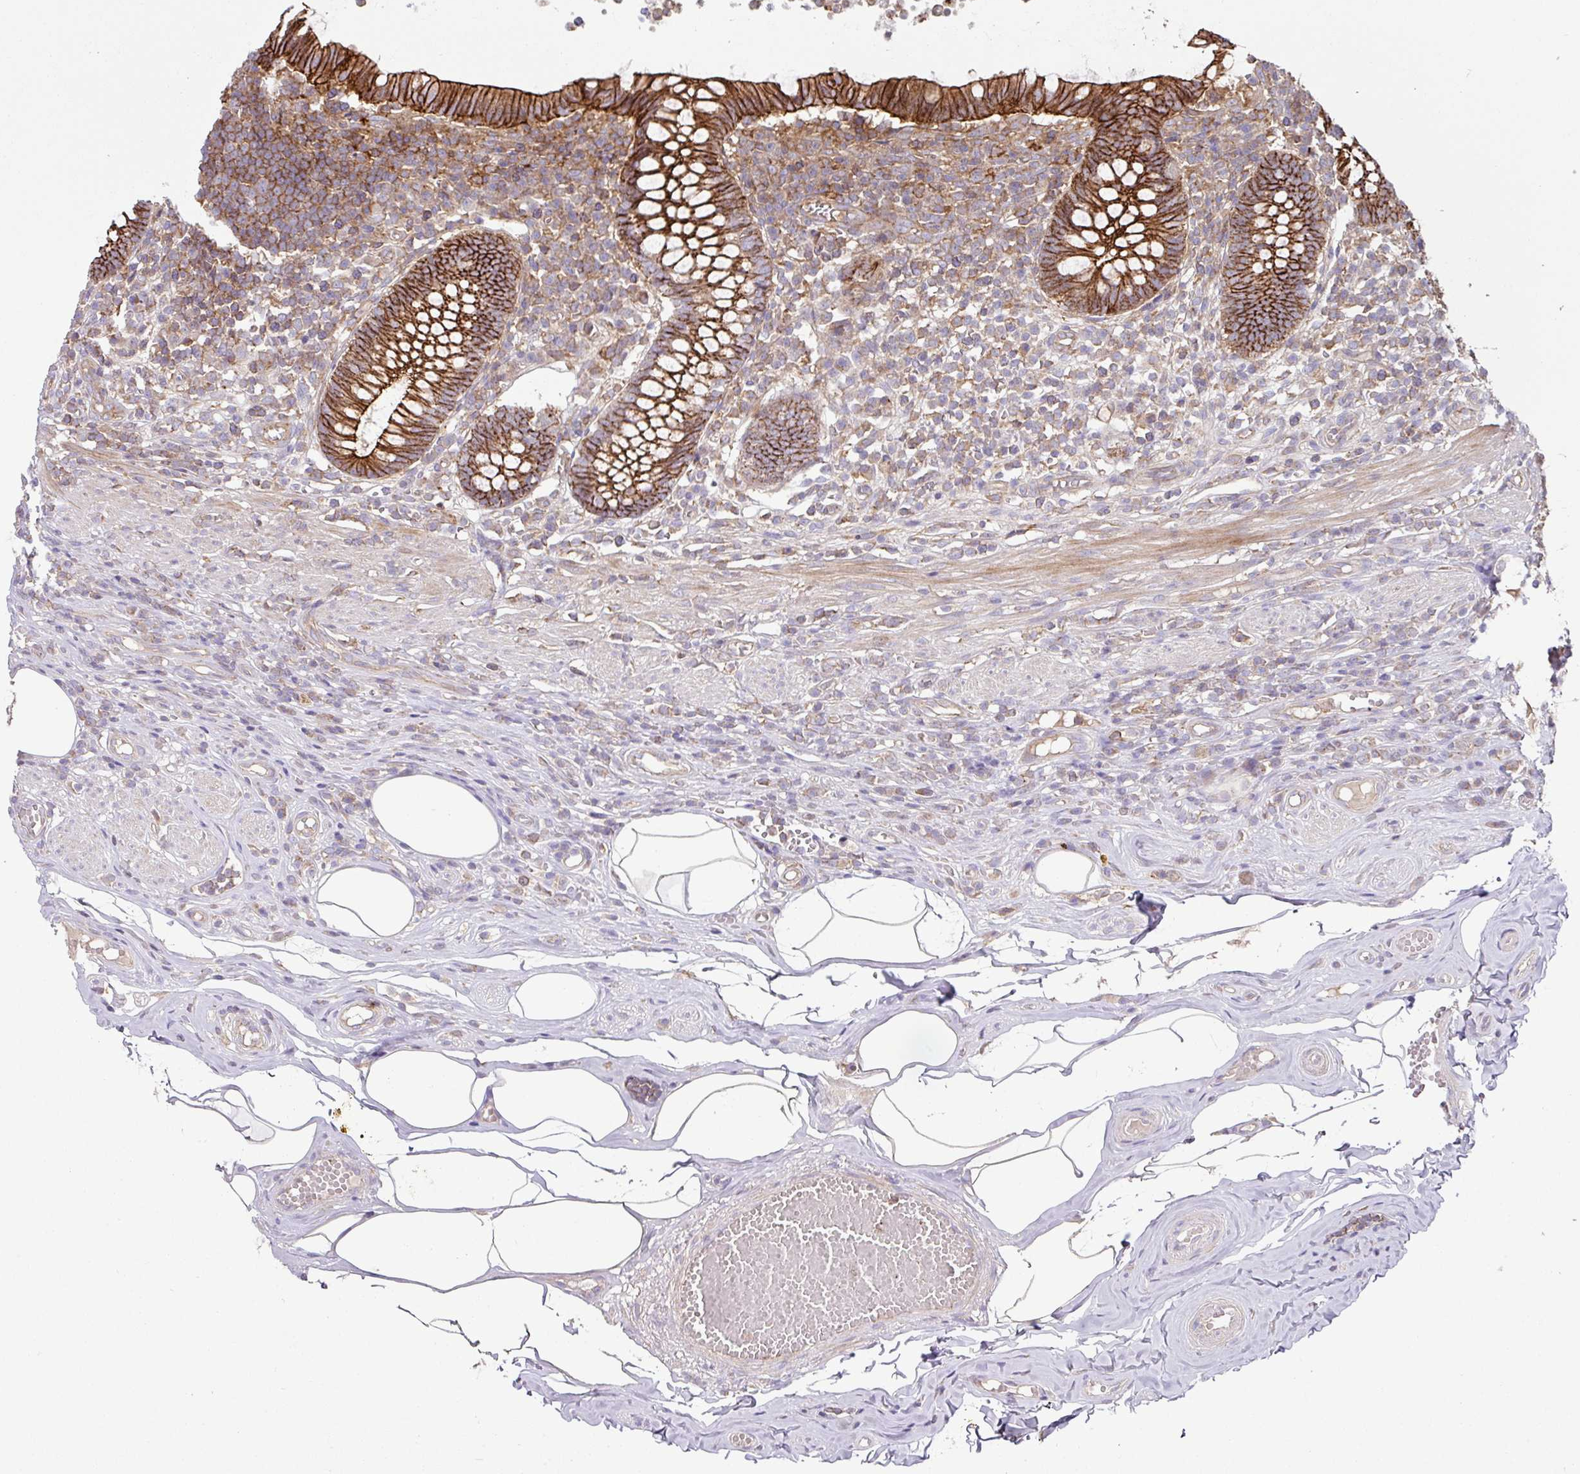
{"staining": {"intensity": "strong", "quantity": ">75%", "location": "cytoplasmic/membranous"}, "tissue": "appendix", "cell_type": "Glandular cells", "image_type": "normal", "snomed": [{"axis": "morphology", "description": "Normal tissue, NOS"}, {"axis": "topography", "description": "Appendix"}], "caption": "This micrograph shows immunohistochemistry staining of normal appendix, with high strong cytoplasmic/membranous positivity in approximately >75% of glandular cells.", "gene": "RIC1", "patient": {"sex": "female", "age": 56}}